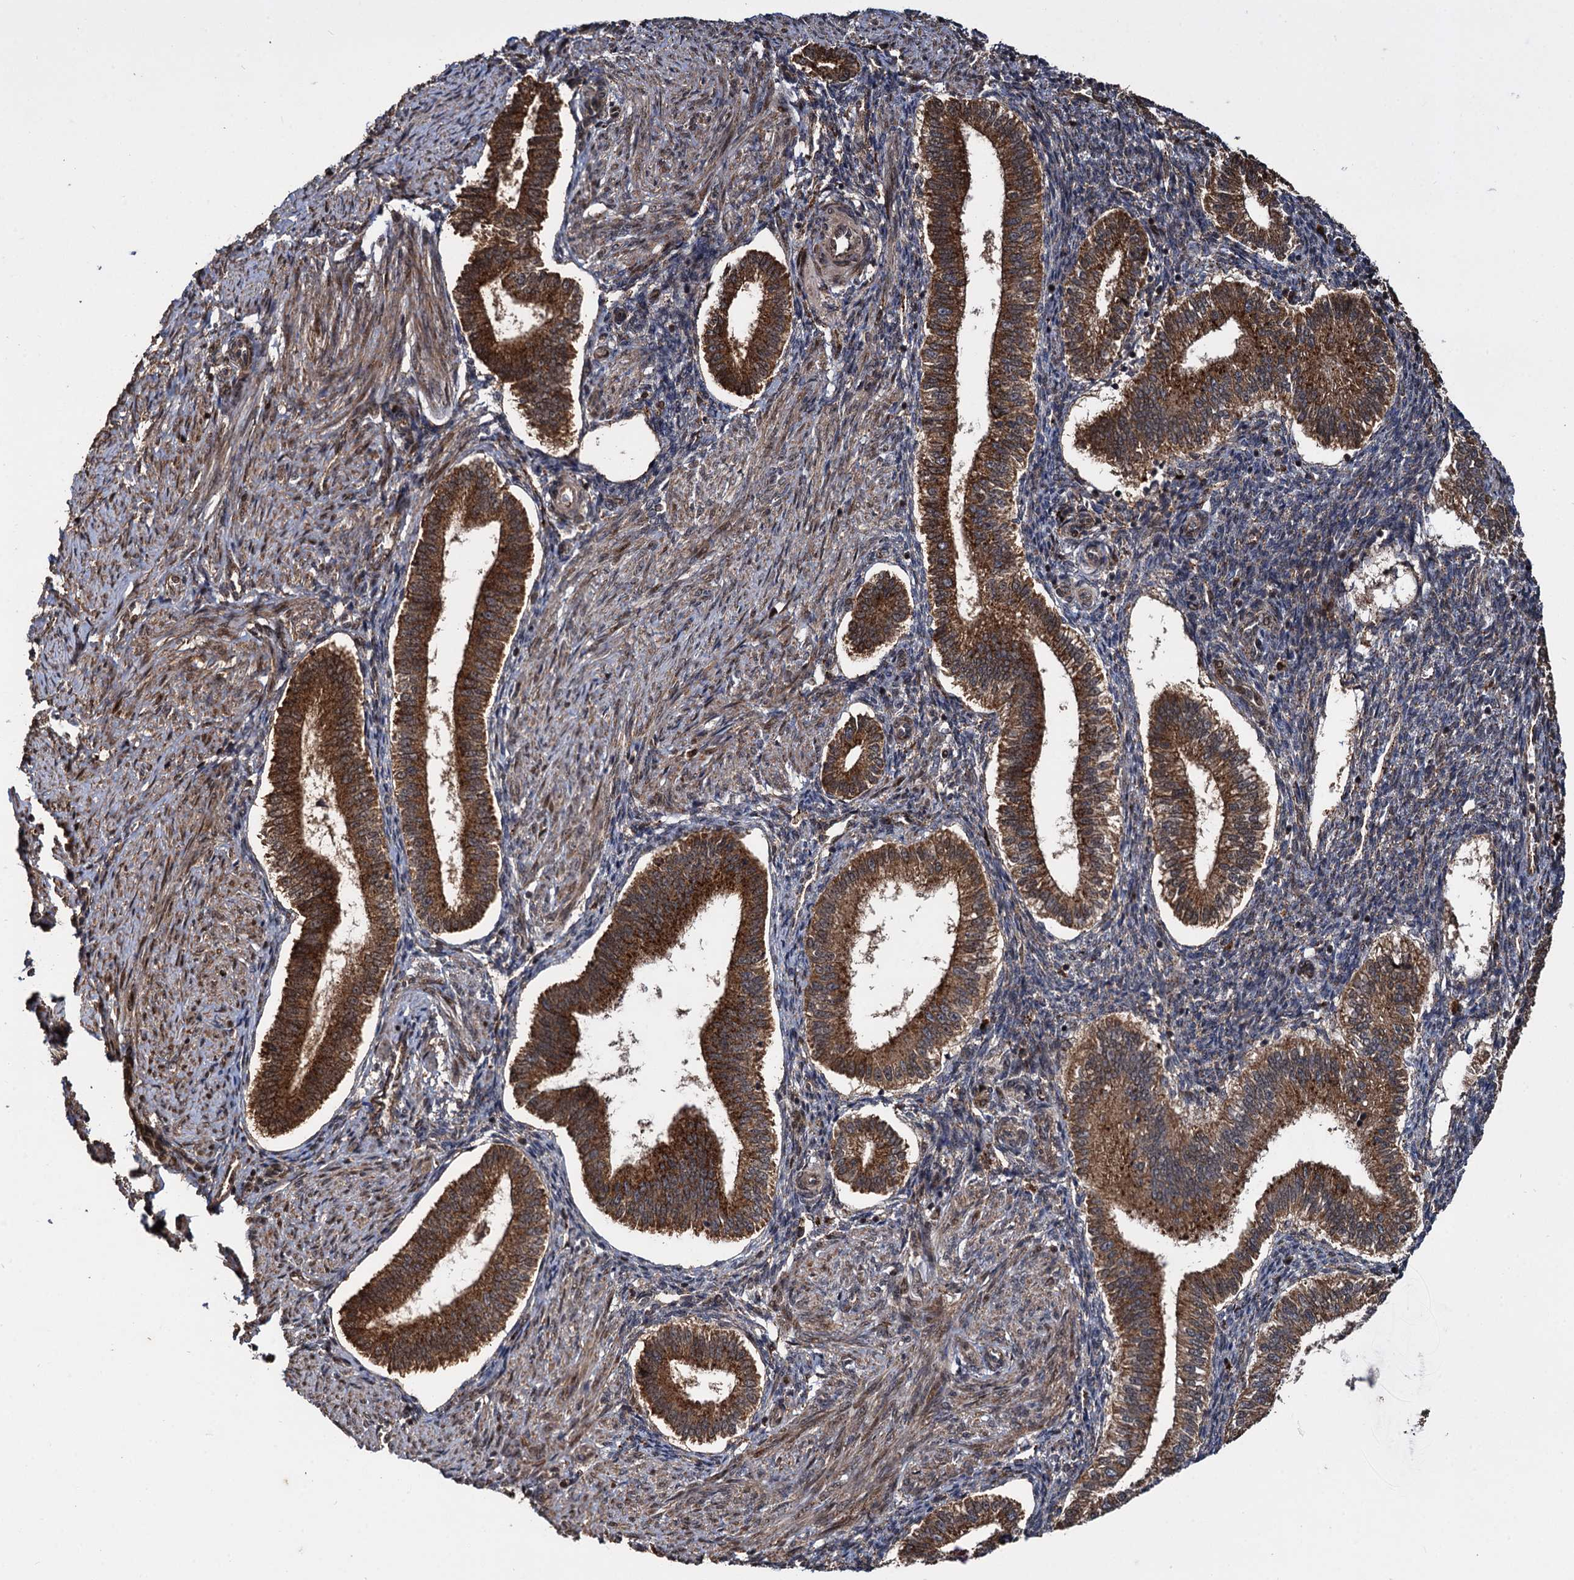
{"staining": {"intensity": "weak", "quantity": "25%-75%", "location": "cytoplasmic/membranous"}, "tissue": "endometrium", "cell_type": "Cells in endometrial stroma", "image_type": "normal", "snomed": [{"axis": "morphology", "description": "Normal tissue, NOS"}, {"axis": "topography", "description": "Endometrium"}], "caption": "Weak cytoplasmic/membranous staining is appreciated in about 25%-75% of cells in endometrial stroma in unremarkable endometrium.", "gene": "CEP192", "patient": {"sex": "female", "age": 24}}